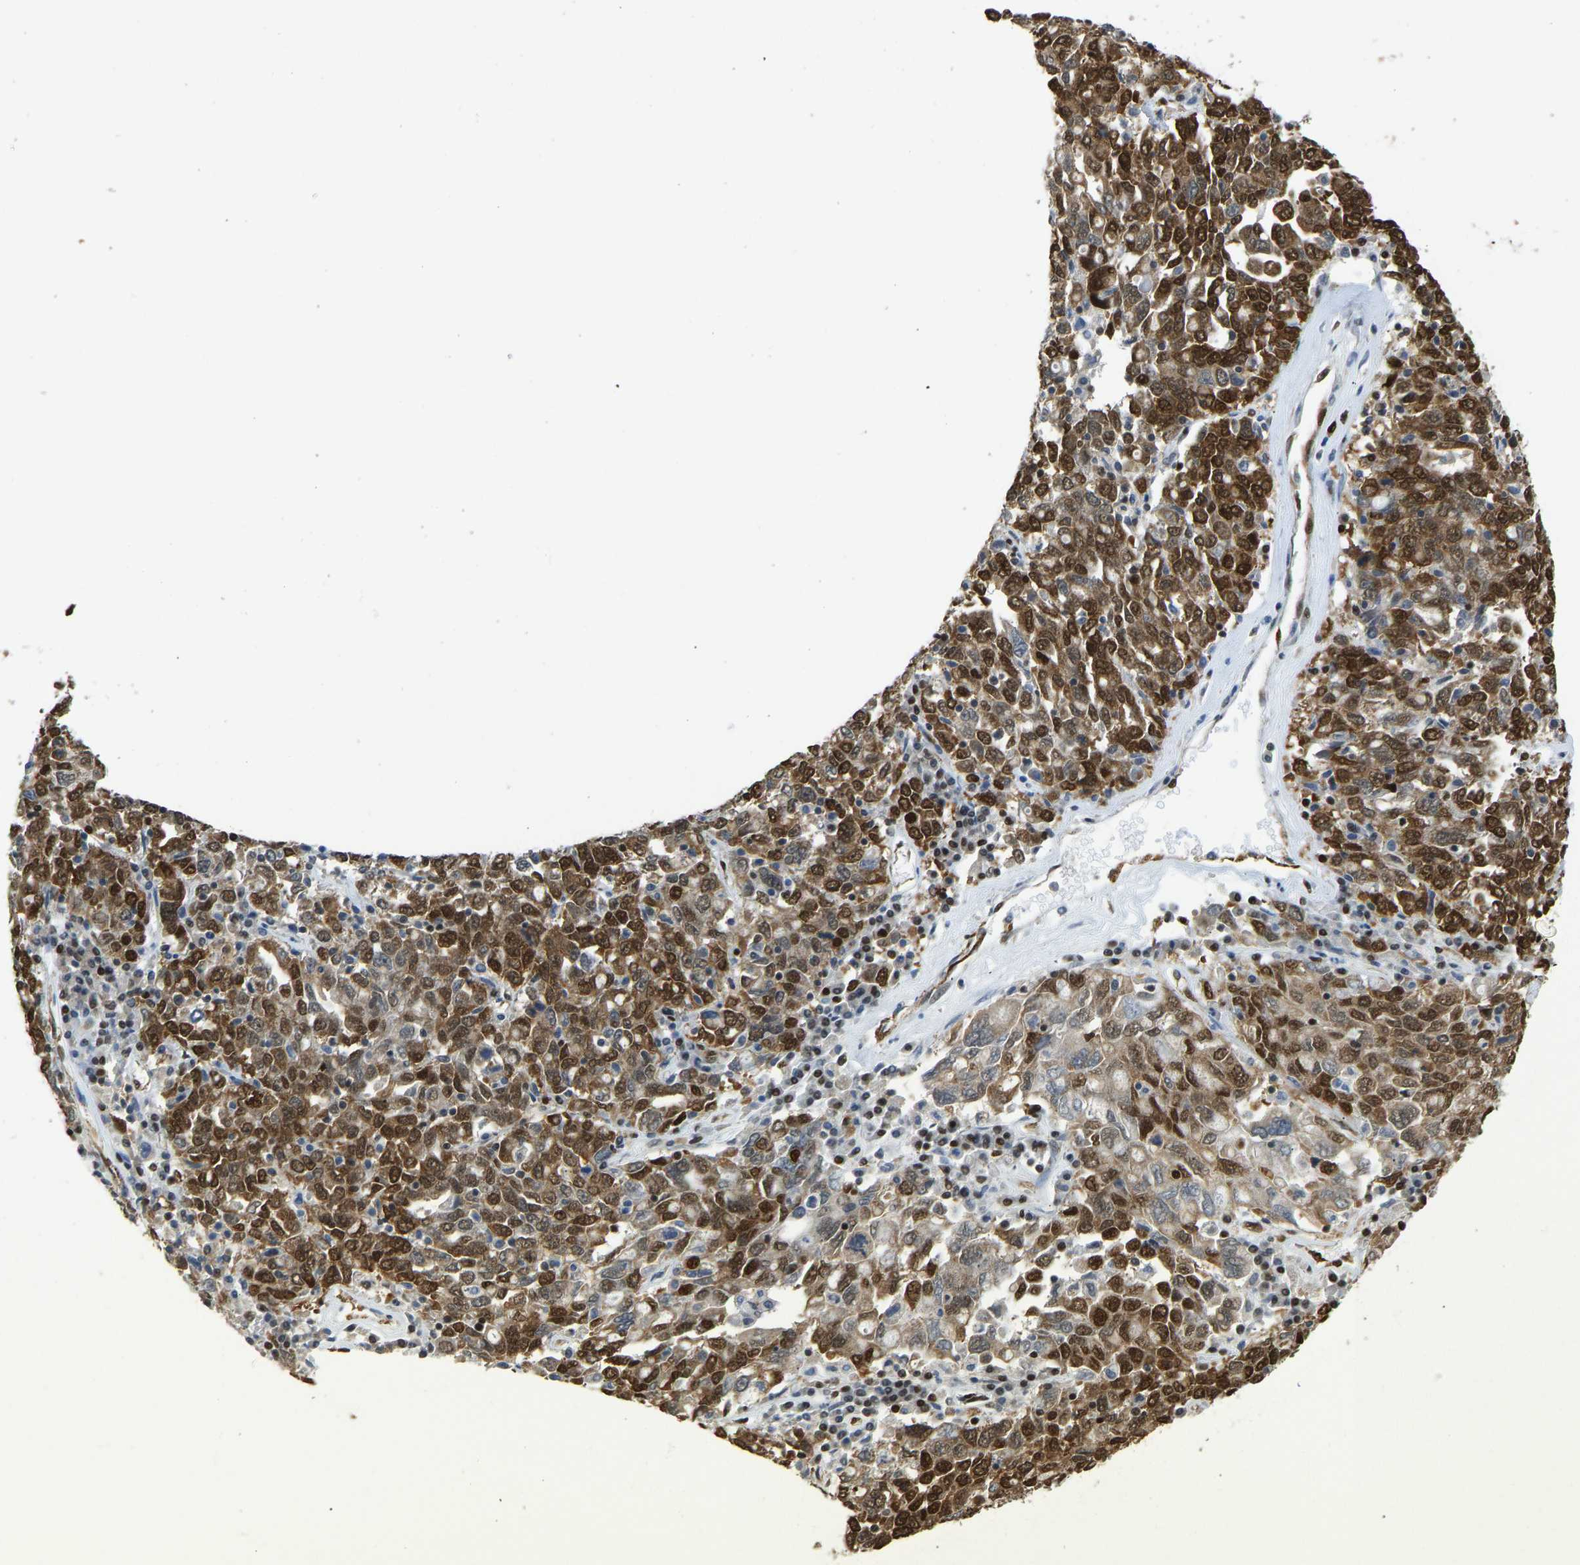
{"staining": {"intensity": "strong", "quantity": ">75%", "location": "cytoplasmic/membranous,nuclear"}, "tissue": "ovarian cancer", "cell_type": "Tumor cells", "image_type": "cancer", "snomed": [{"axis": "morphology", "description": "Carcinoma, endometroid"}, {"axis": "topography", "description": "Ovary"}], "caption": "Human ovarian cancer (endometroid carcinoma) stained with a protein marker reveals strong staining in tumor cells.", "gene": "ZSCAN20", "patient": {"sex": "female", "age": 62}}